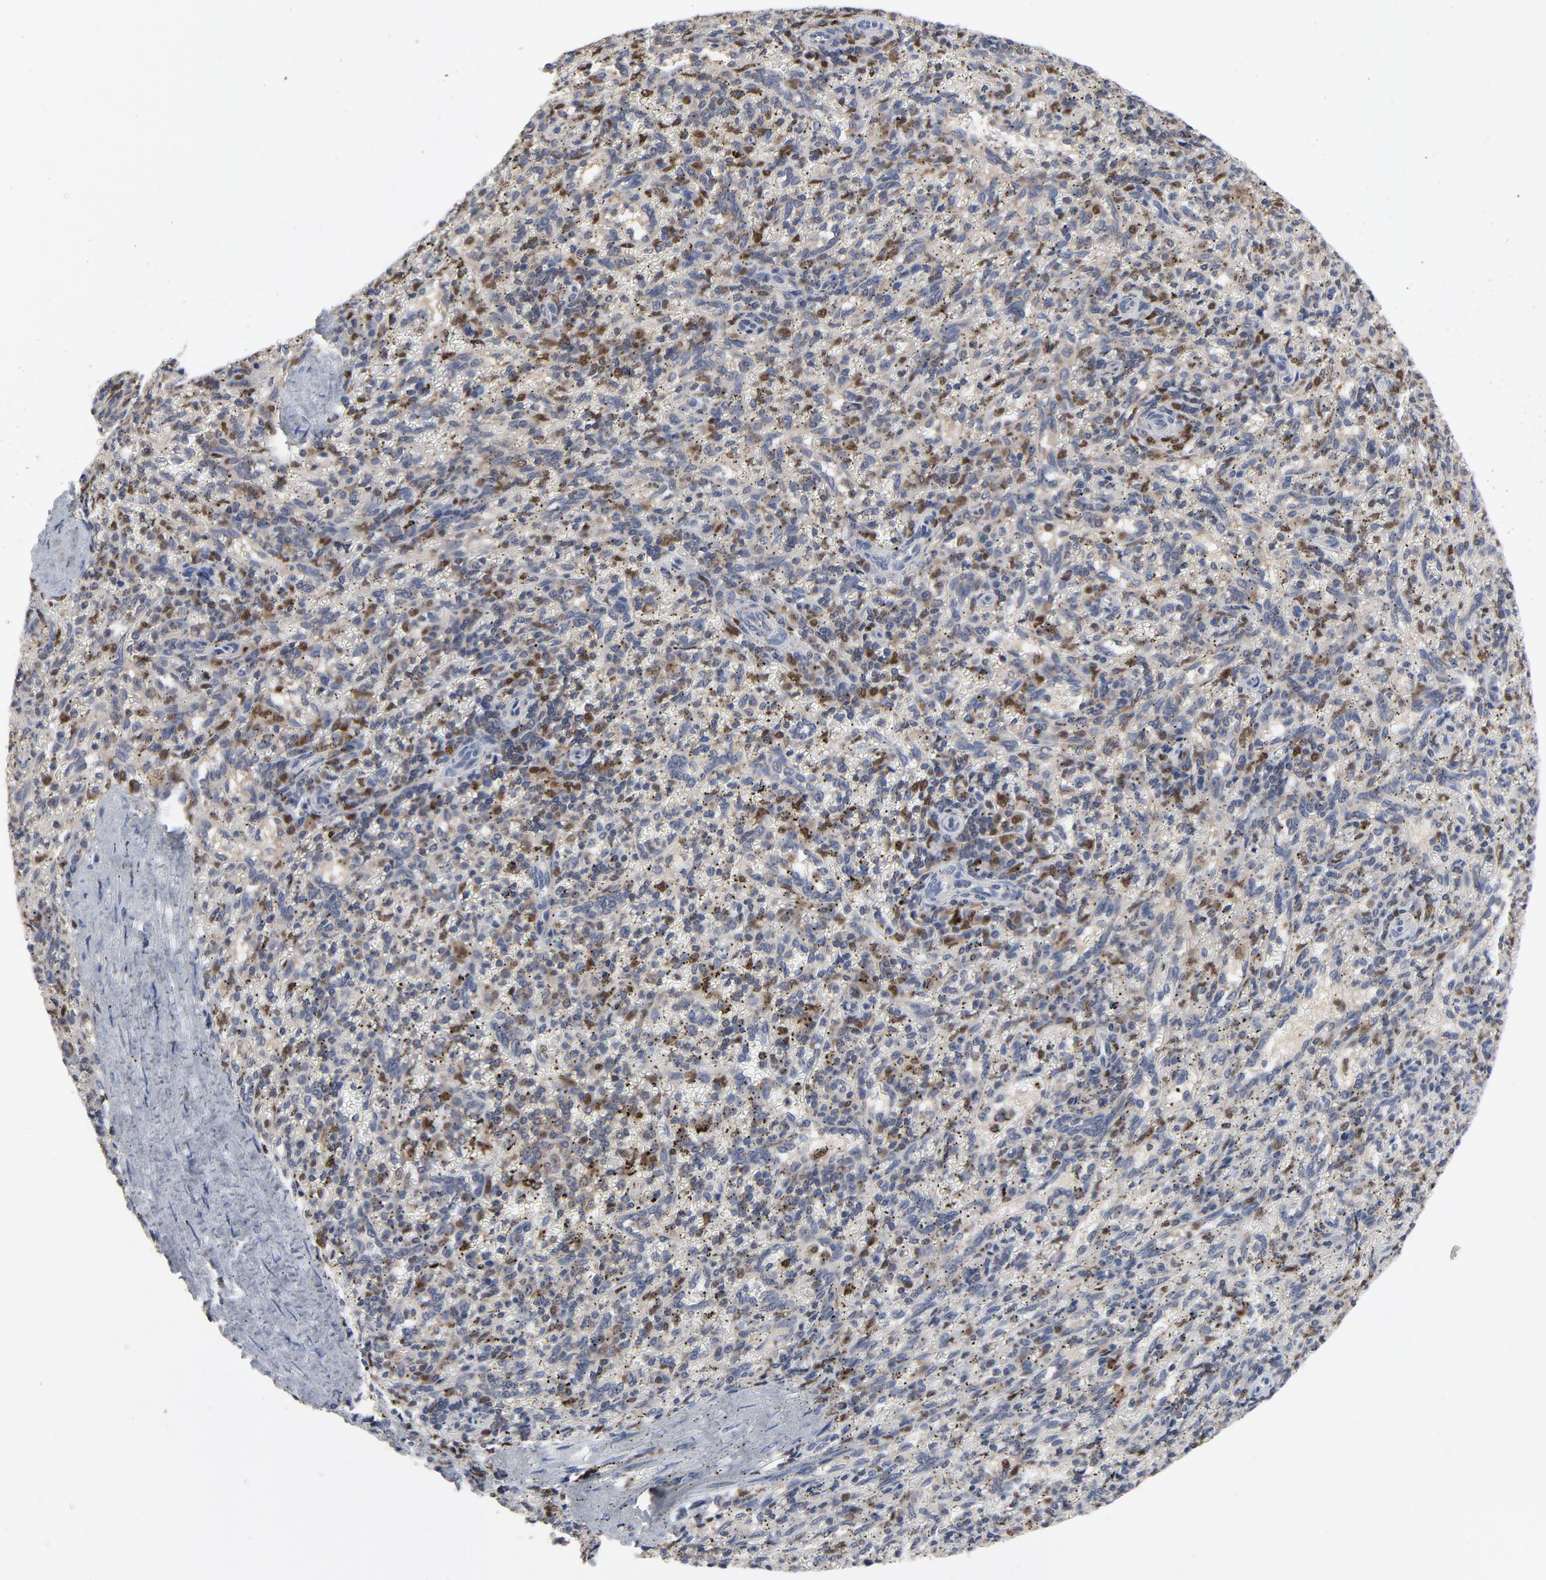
{"staining": {"intensity": "strong", "quantity": "<25%", "location": "cytoplasmic/membranous,nuclear"}, "tissue": "spleen", "cell_type": "Cells in red pulp", "image_type": "normal", "snomed": [{"axis": "morphology", "description": "Normal tissue, NOS"}, {"axis": "topography", "description": "Spleen"}], "caption": "Immunohistochemistry histopathology image of unremarkable human spleen stained for a protein (brown), which exhibits medium levels of strong cytoplasmic/membranous,nuclear staining in about <25% of cells in red pulp.", "gene": "NFKB1", "patient": {"sex": "female", "age": 10}}